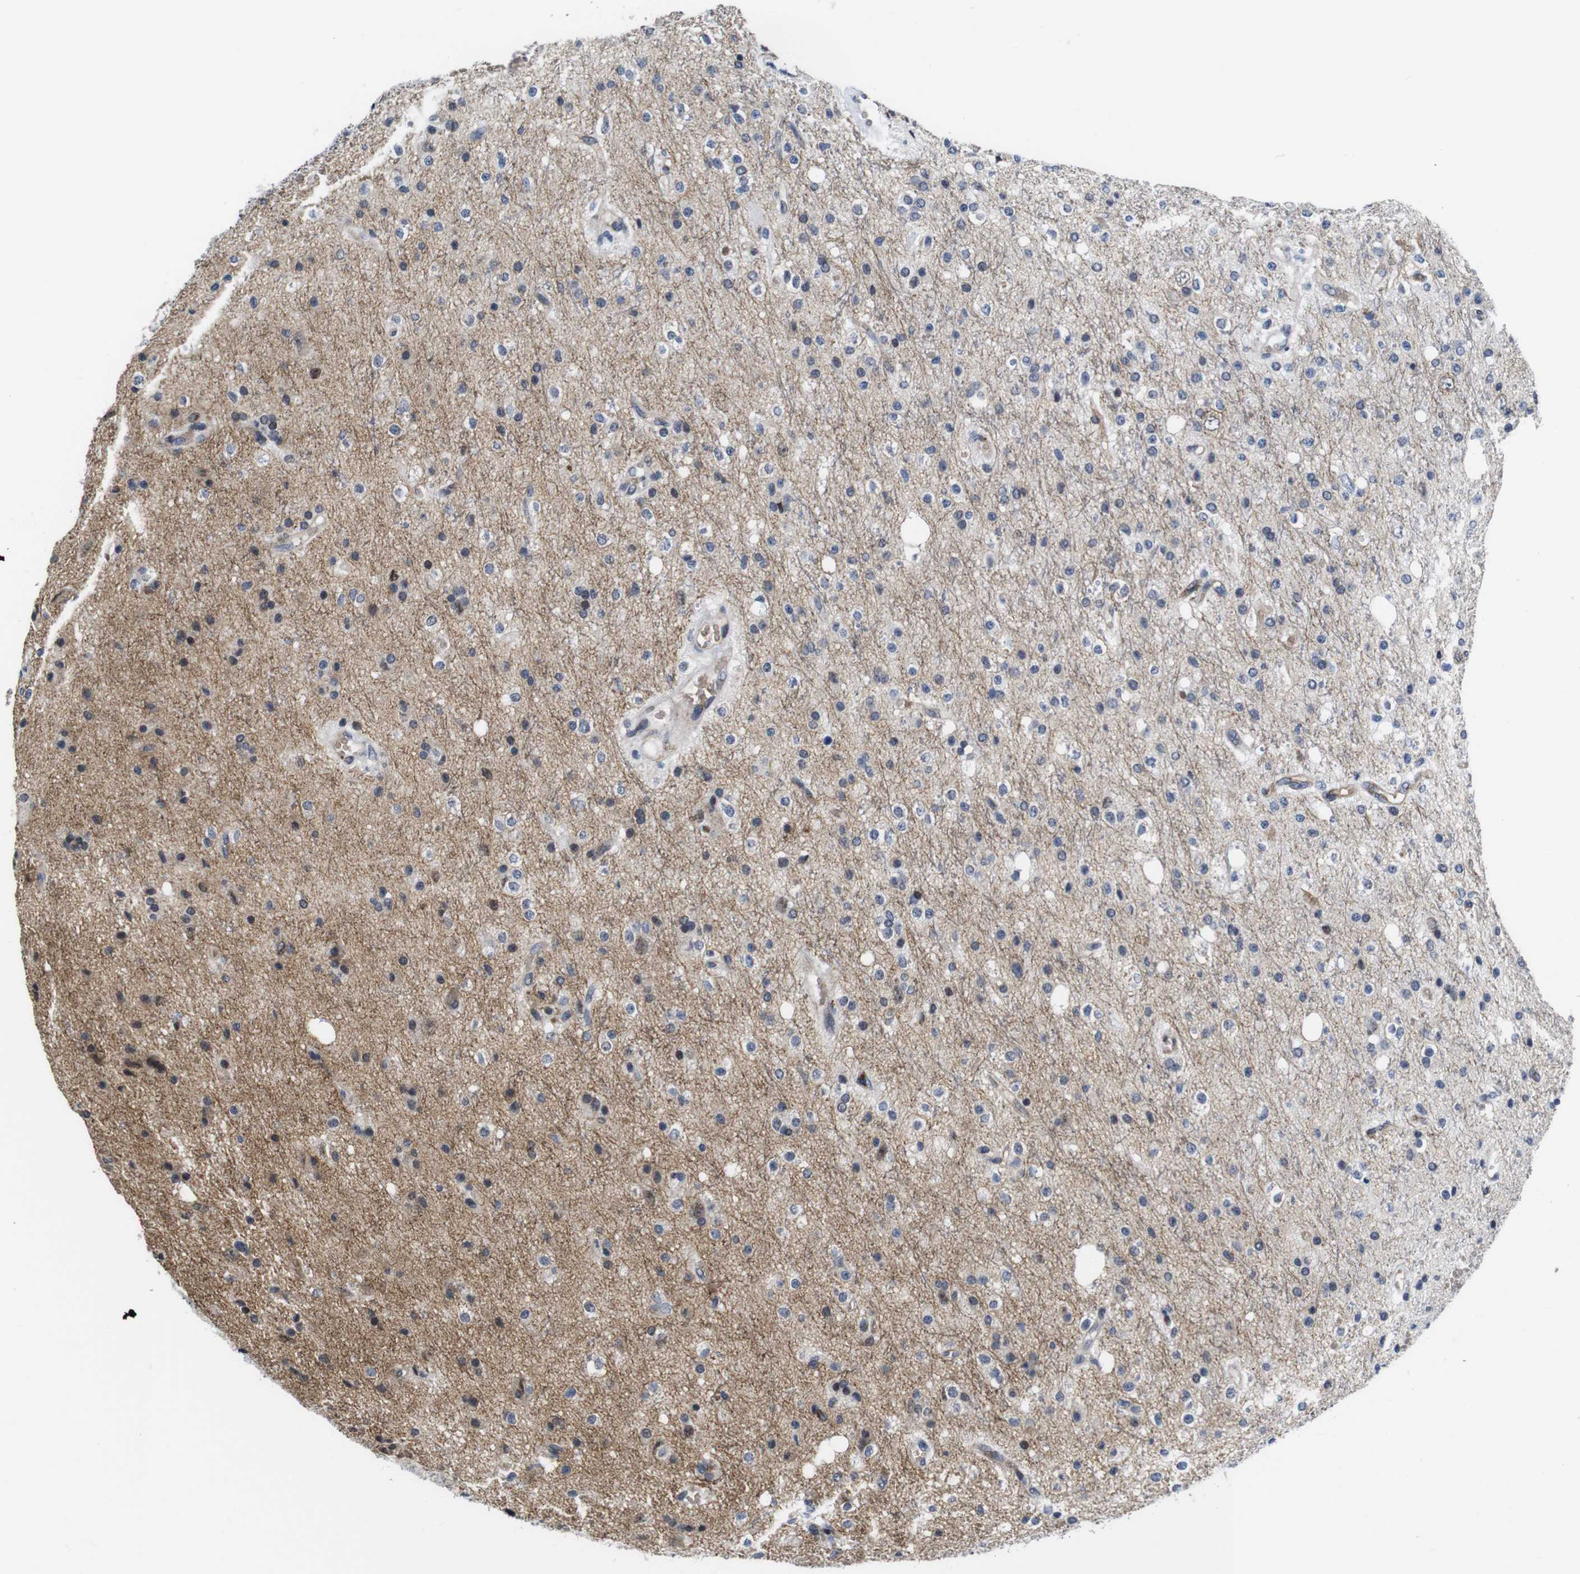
{"staining": {"intensity": "moderate", "quantity": "<25%", "location": "cytoplasmic/membranous"}, "tissue": "glioma", "cell_type": "Tumor cells", "image_type": "cancer", "snomed": [{"axis": "morphology", "description": "Glioma, malignant, High grade"}, {"axis": "topography", "description": "Brain"}], "caption": "Protein analysis of glioma tissue exhibits moderate cytoplasmic/membranous expression in approximately <25% of tumor cells.", "gene": "SOCS3", "patient": {"sex": "male", "age": 47}}